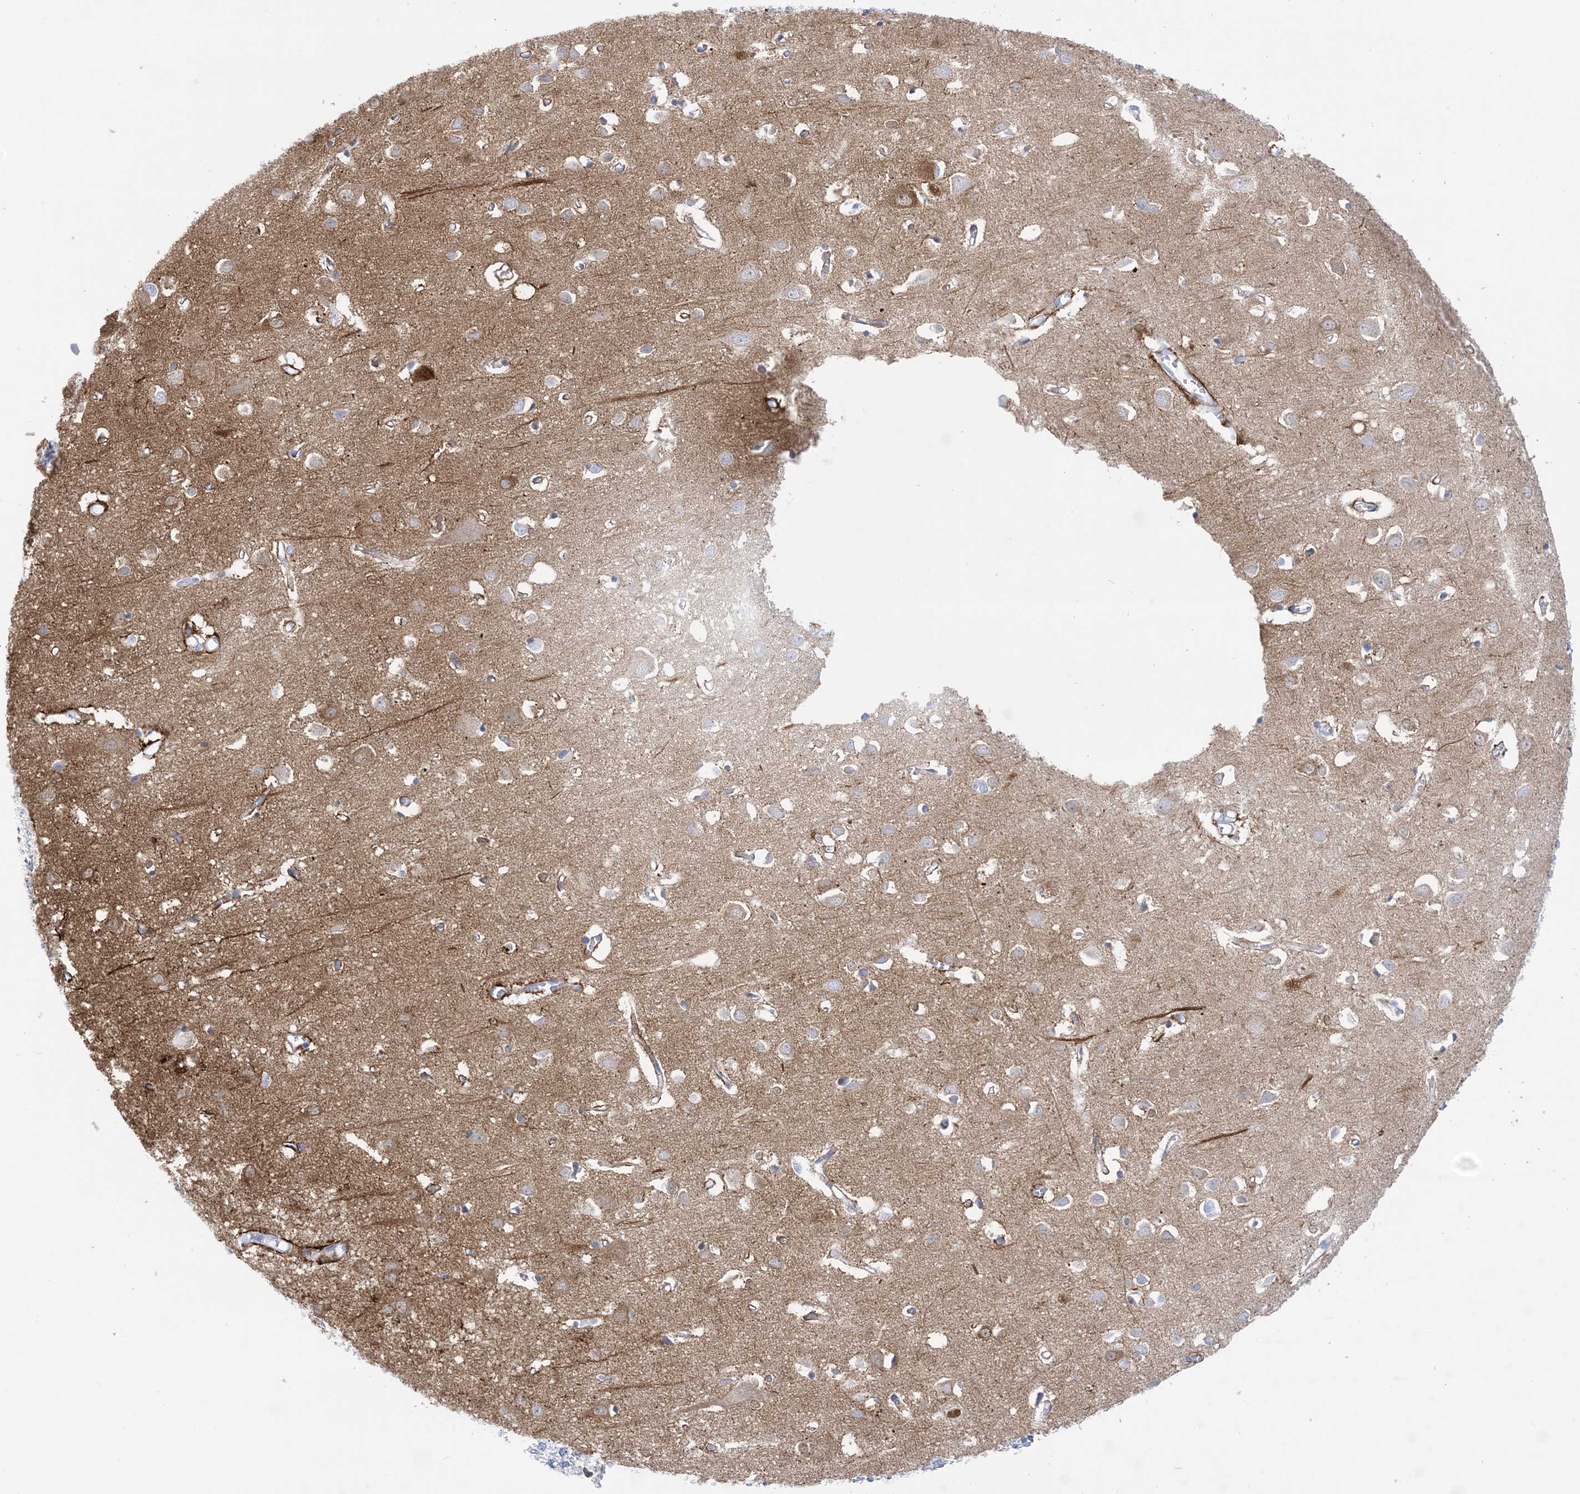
{"staining": {"intensity": "strong", "quantity": "25%-75%", "location": "cytoplasmic/membranous"}, "tissue": "cerebral cortex", "cell_type": "Endothelial cells", "image_type": "normal", "snomed": [{"axis": "morphology", "description": "Normal tissue, NOS"}, {"axis": "topography", "description": "Cerebral cortex"}], "caption": "Human cerebral cortex stained with a brown dye shows strong cytoplasmic/membranous positive expression in about 25%-75% of endothelial cells.", "gene": "MARS2", "patient": {"sex": "female", "age": 64}}